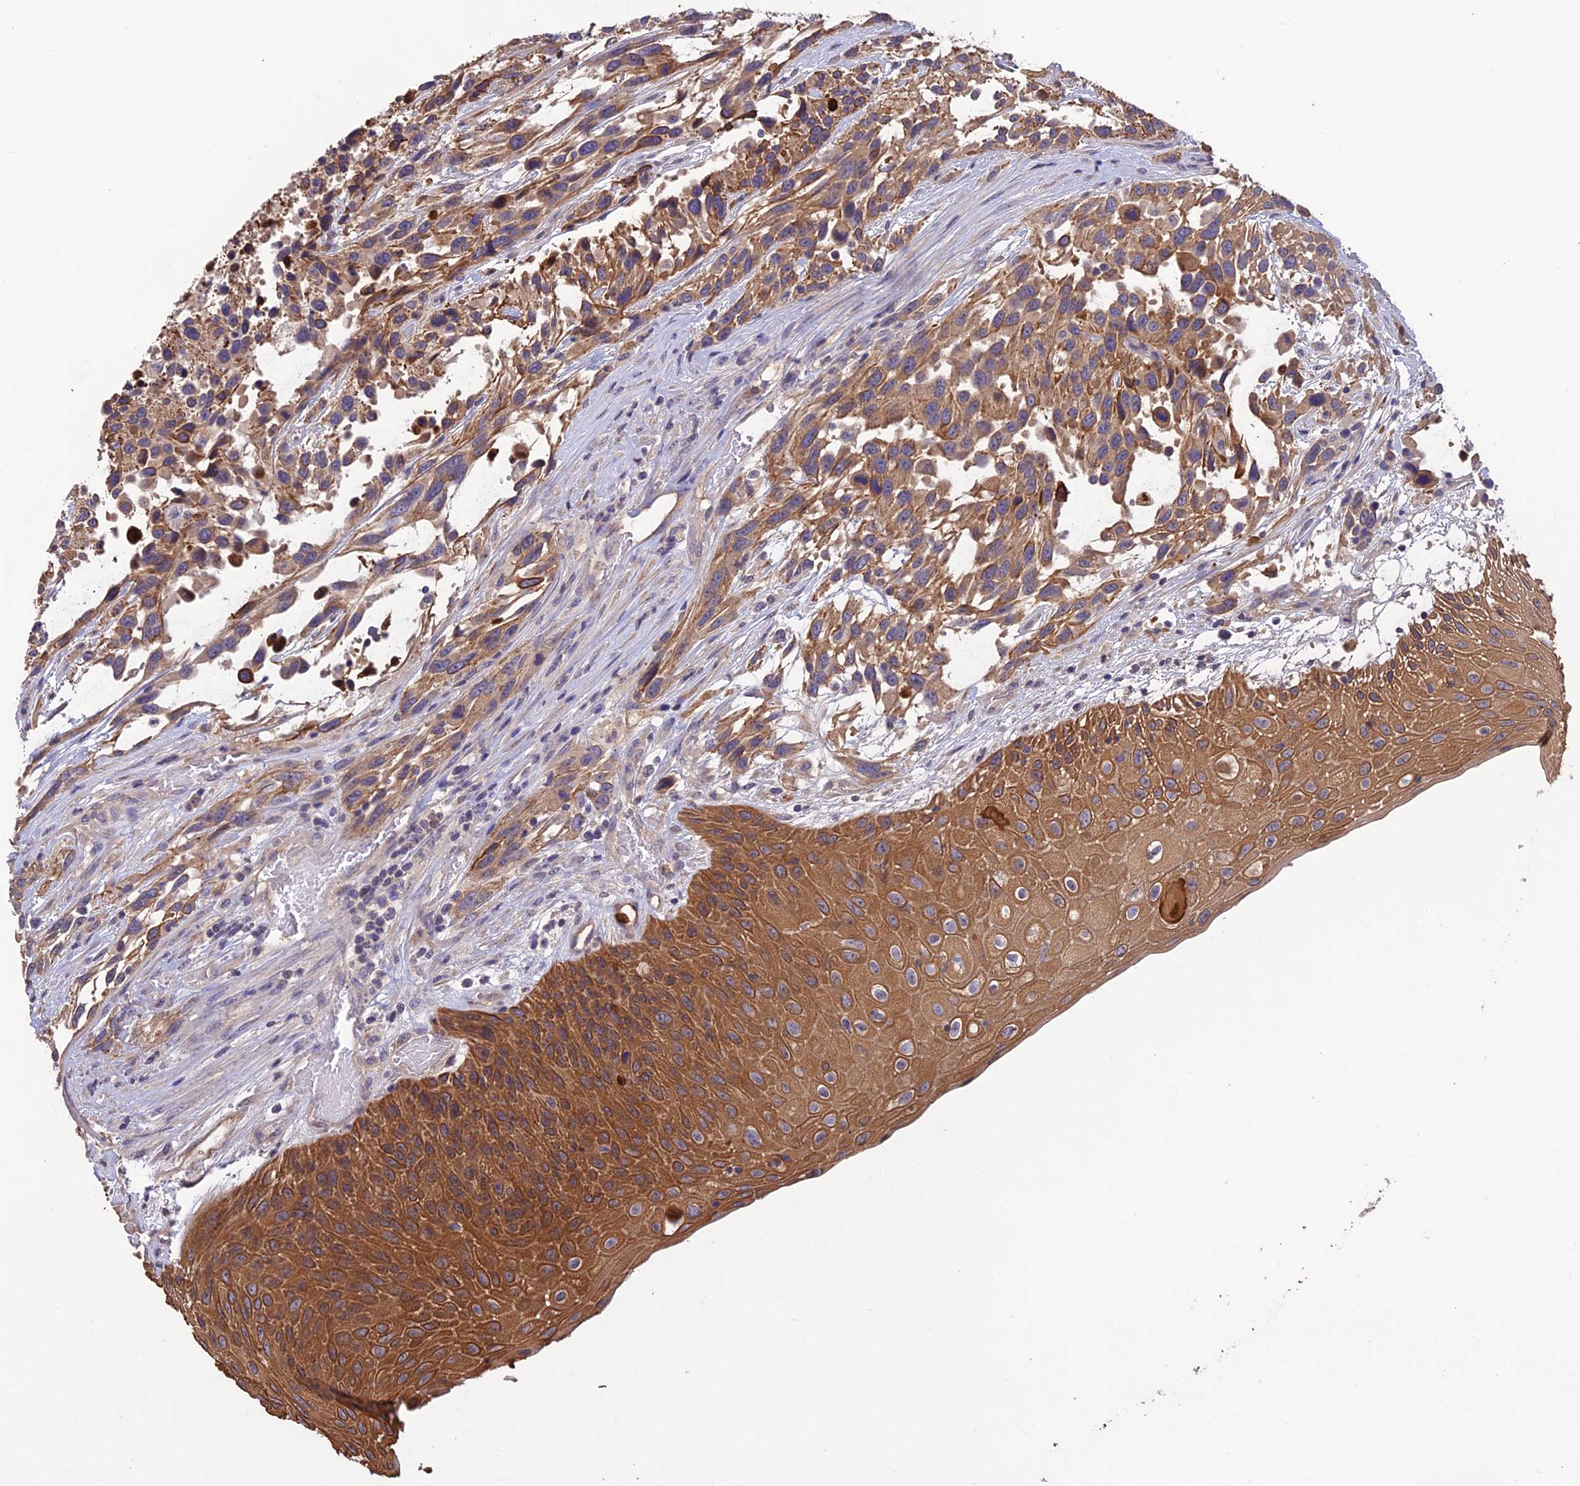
{"staining": {"intensity": "moderate", "quantity": ">75%", "location": "cytoplasmic/membranous"}, "tissue": "urothelial cancer", "cell_type": "Tumor cells", "image_type": "cancer", "snomed": [{"axis": "morphology", "description": "Urothelial carcinoma, High grade"}, {"axis": "topography", "description": "Urinary bladder"}], "caption": "A photomicrograph showing moderate cytoplasmic/membranous expression in approximately >75% of tumor cells in urothelial cancer, as visualized by brown immunohistochemical staining.", "gene": "SLC39A13", "patient": {"sex": "female", "age": 70}}